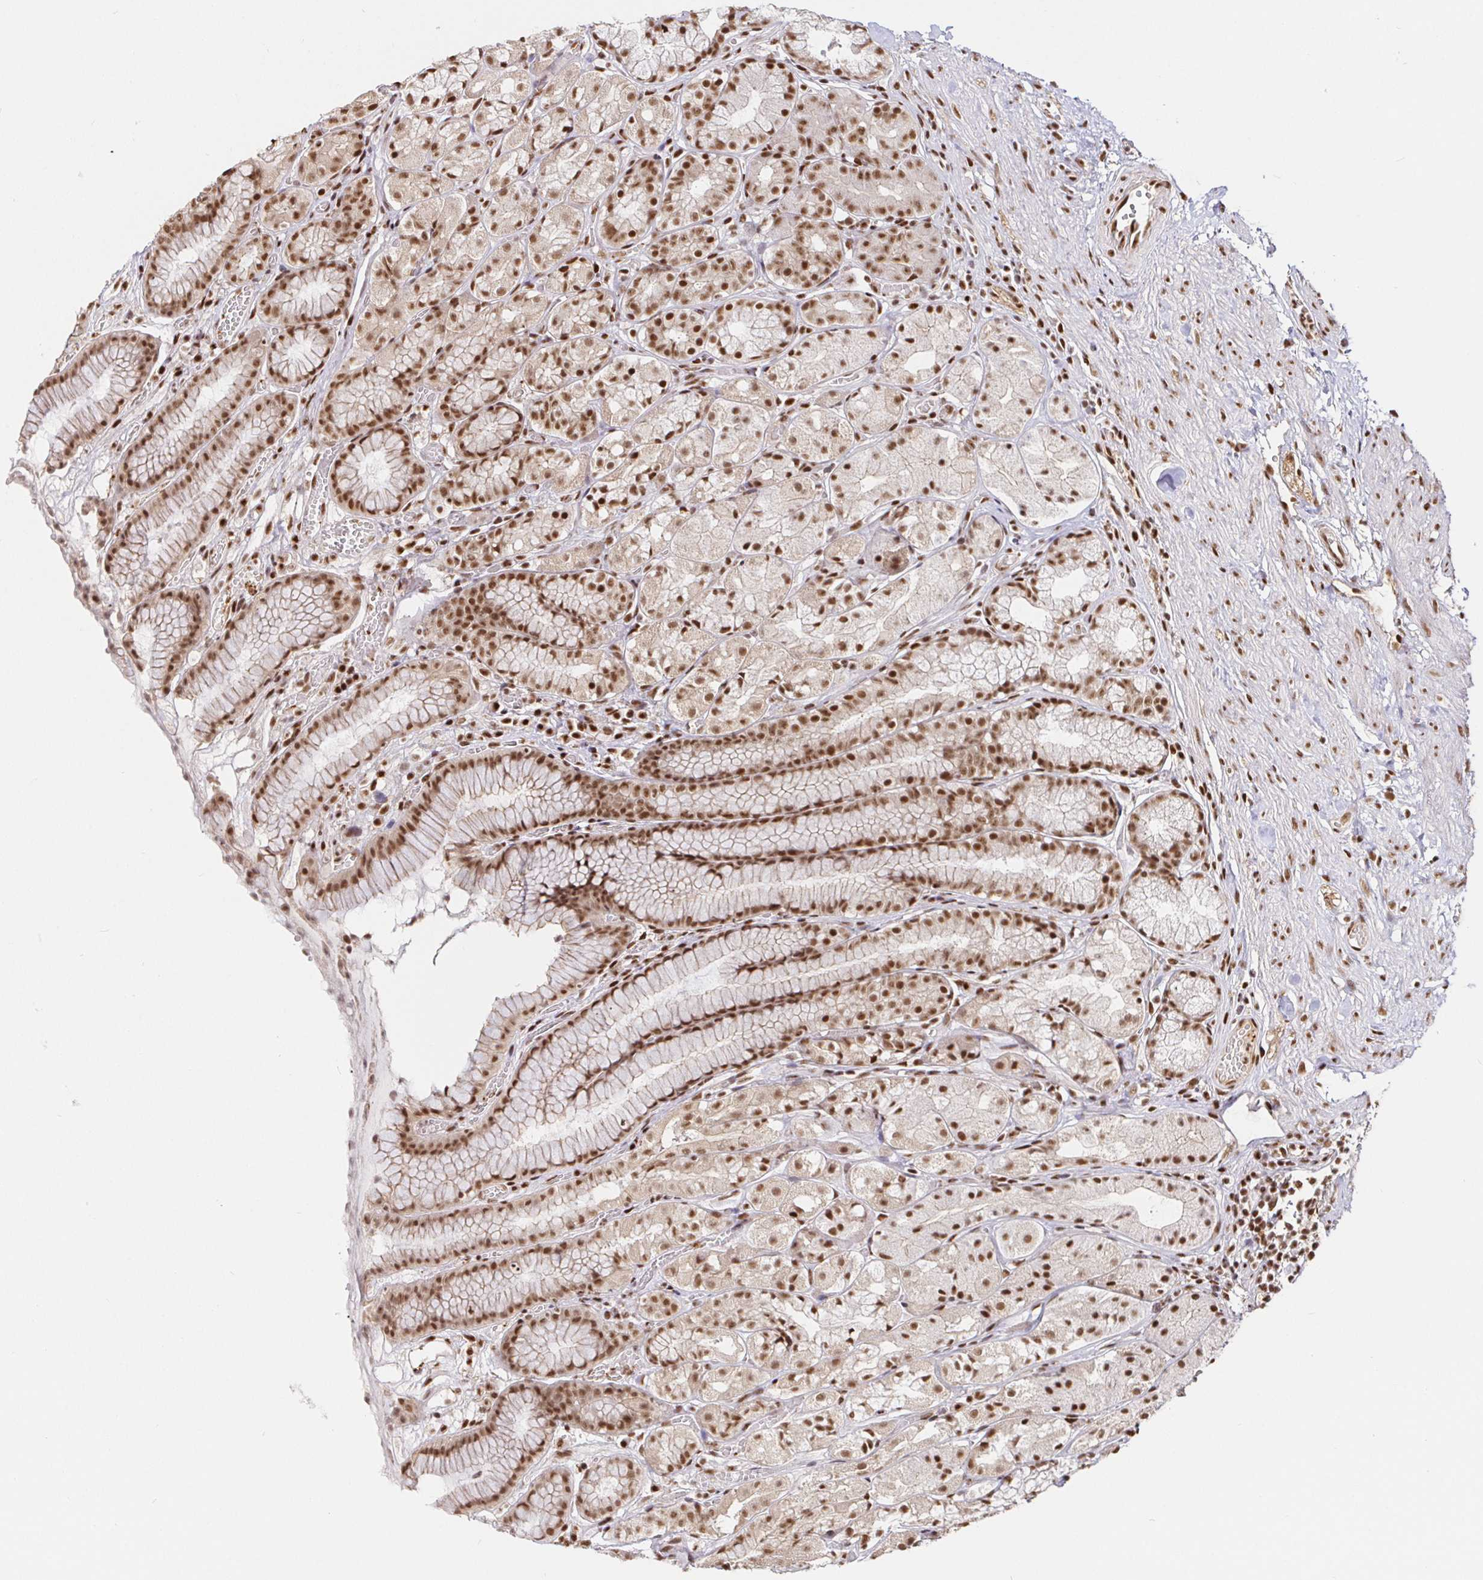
{"staining": {"intensity": "moderate", "quantity": ">75%", "location": "cytoplasmic/membranous,nuclear"}, "tissue": "stomach", "cell_type": "Glandular cells", "image_type": "normal", "snomed": [{"axis": "morphology", "description": "Normal tissue, NOS"}, {"axis": "topography", "description": "Stomach"}], "caption": "The histopathology image exhibits staining of unremarkable stomach, revealing moderate cytoplasmic/membranous,nuclear protein positivity (brown color) within glandular cells. (Stains: DAB (3,3'-diaminobenzidine) in brown, nuclei in blue, Microscopy: brightfield microscopy at high magnification).", "gene": "SP3", "patient": {"sex": "male", "age": 70}}